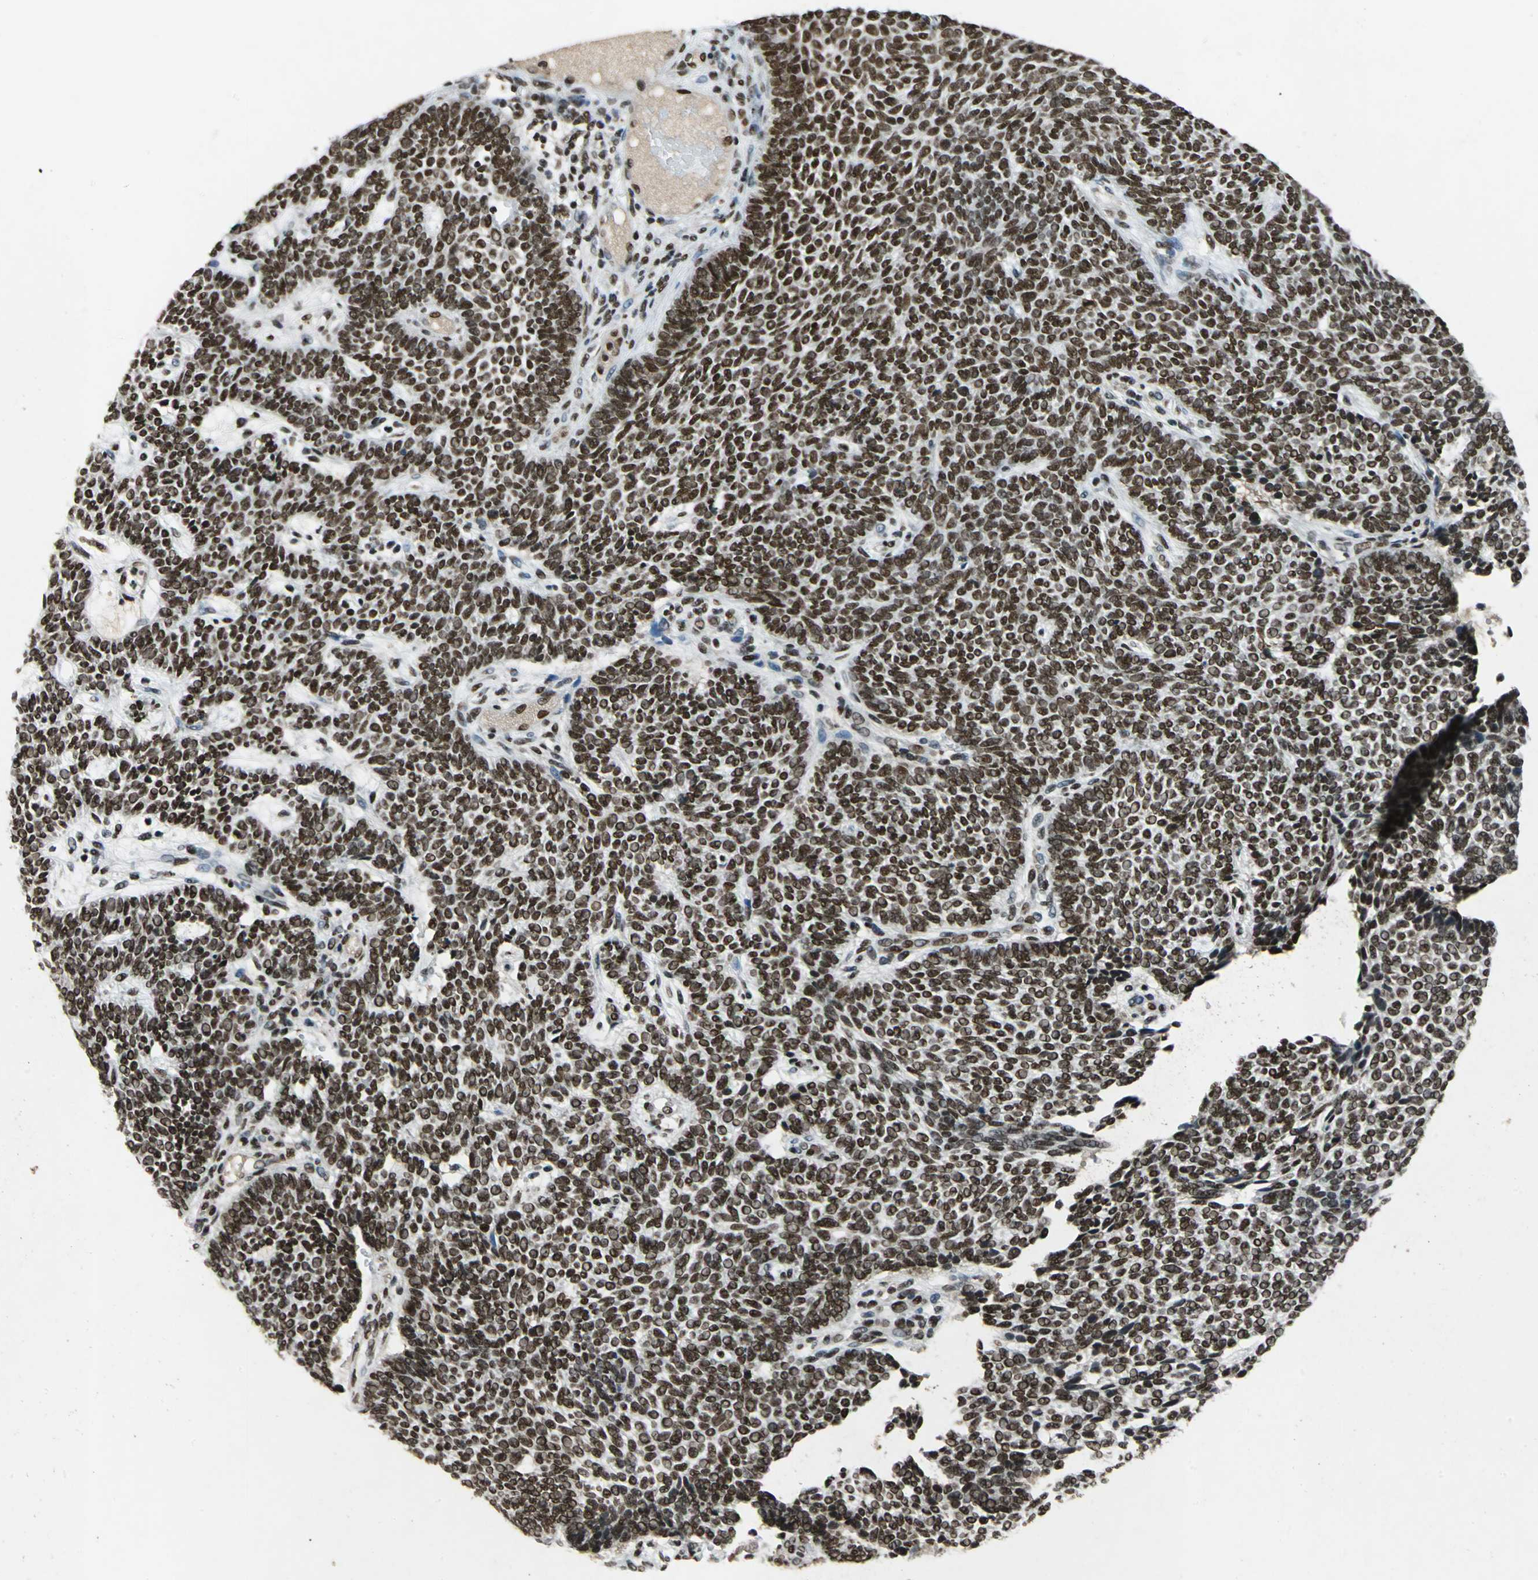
{"staining": {"intensity": "strong", "quantity": ">75%", "location": "nuclear"}, "tissue": "skin cancer", "cell_type": "Tumor cells", "image_type": "cancer", "snomed": [{"axis": "morphology", "description": "Normal tissue, NOS"}, {"axis": "morphology", "description": "Basal cell carcinoma"}, {"axis": "topography", "description": "Skin"}], "caption": "A high-resolution image shows immunohistochemistry (IHC) staining of basal cell carcinoma (skin), which demonstrates strong nuclear staining in approximately >75% of tumor cells.", "gene": "MTA2", "patient": {"sex": "male", "age": 87}}